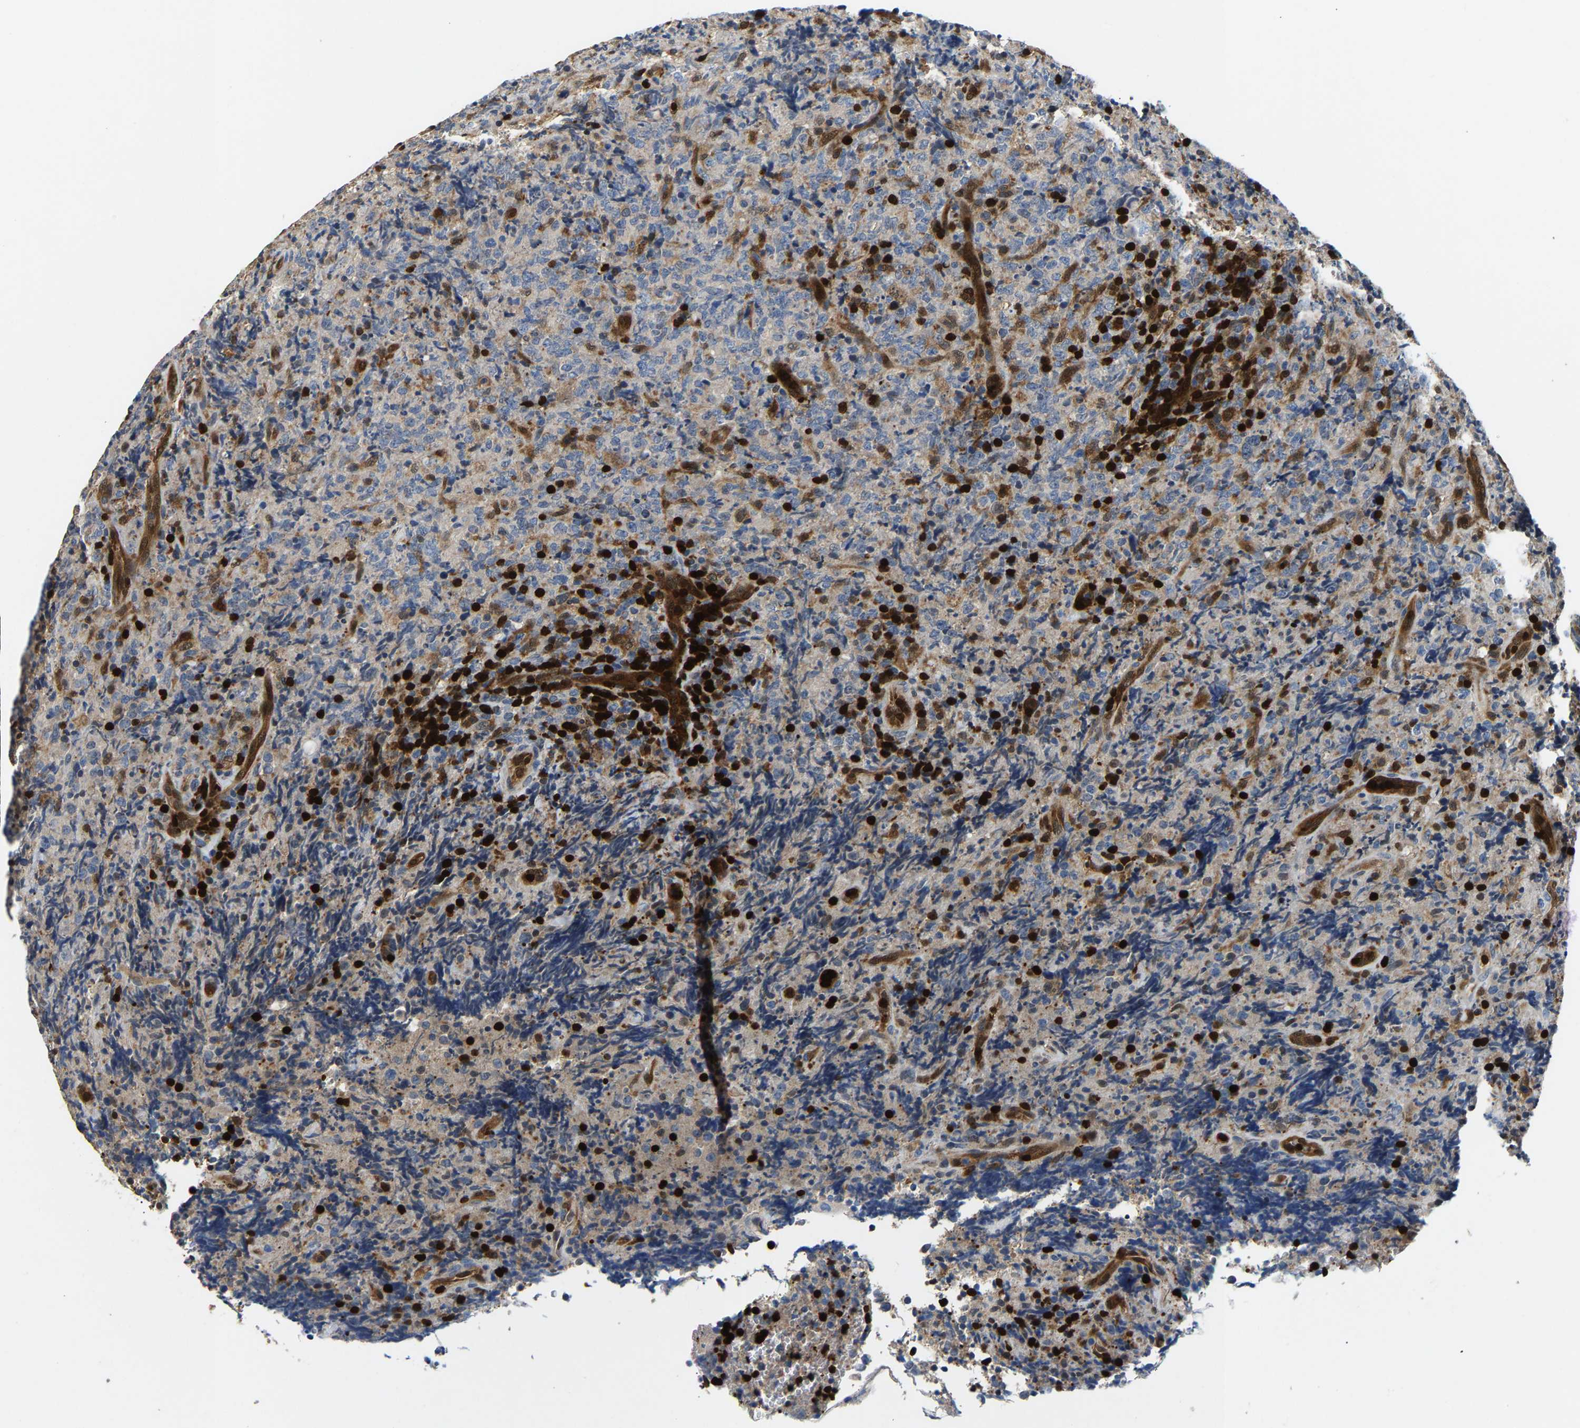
{"staining": {"intensity": "strong", "quantity": "<25%", "location": "cytoplasmic/membranous,nuclear"}, "tissue": "lymphoma", "cell_type": "Tumor cells", "image_type": "cancer", "snomed": [{"axis": "morphology", "description": "Malignant lymphoma, non-Hodgkin's type, High grade"}, {"axis": "topography", "description": "Tonsil"}], "caption": "The image displays immunohistochemical staining of malignant lymphoma, non-Hodgkin's type (high-grade). There is strong cytoplasmic/membranous and nuclear staining is seen in about <25% of tumor cells.", "gene": "GIMAP7", "patient": {"sex": "female", "age": 36}}